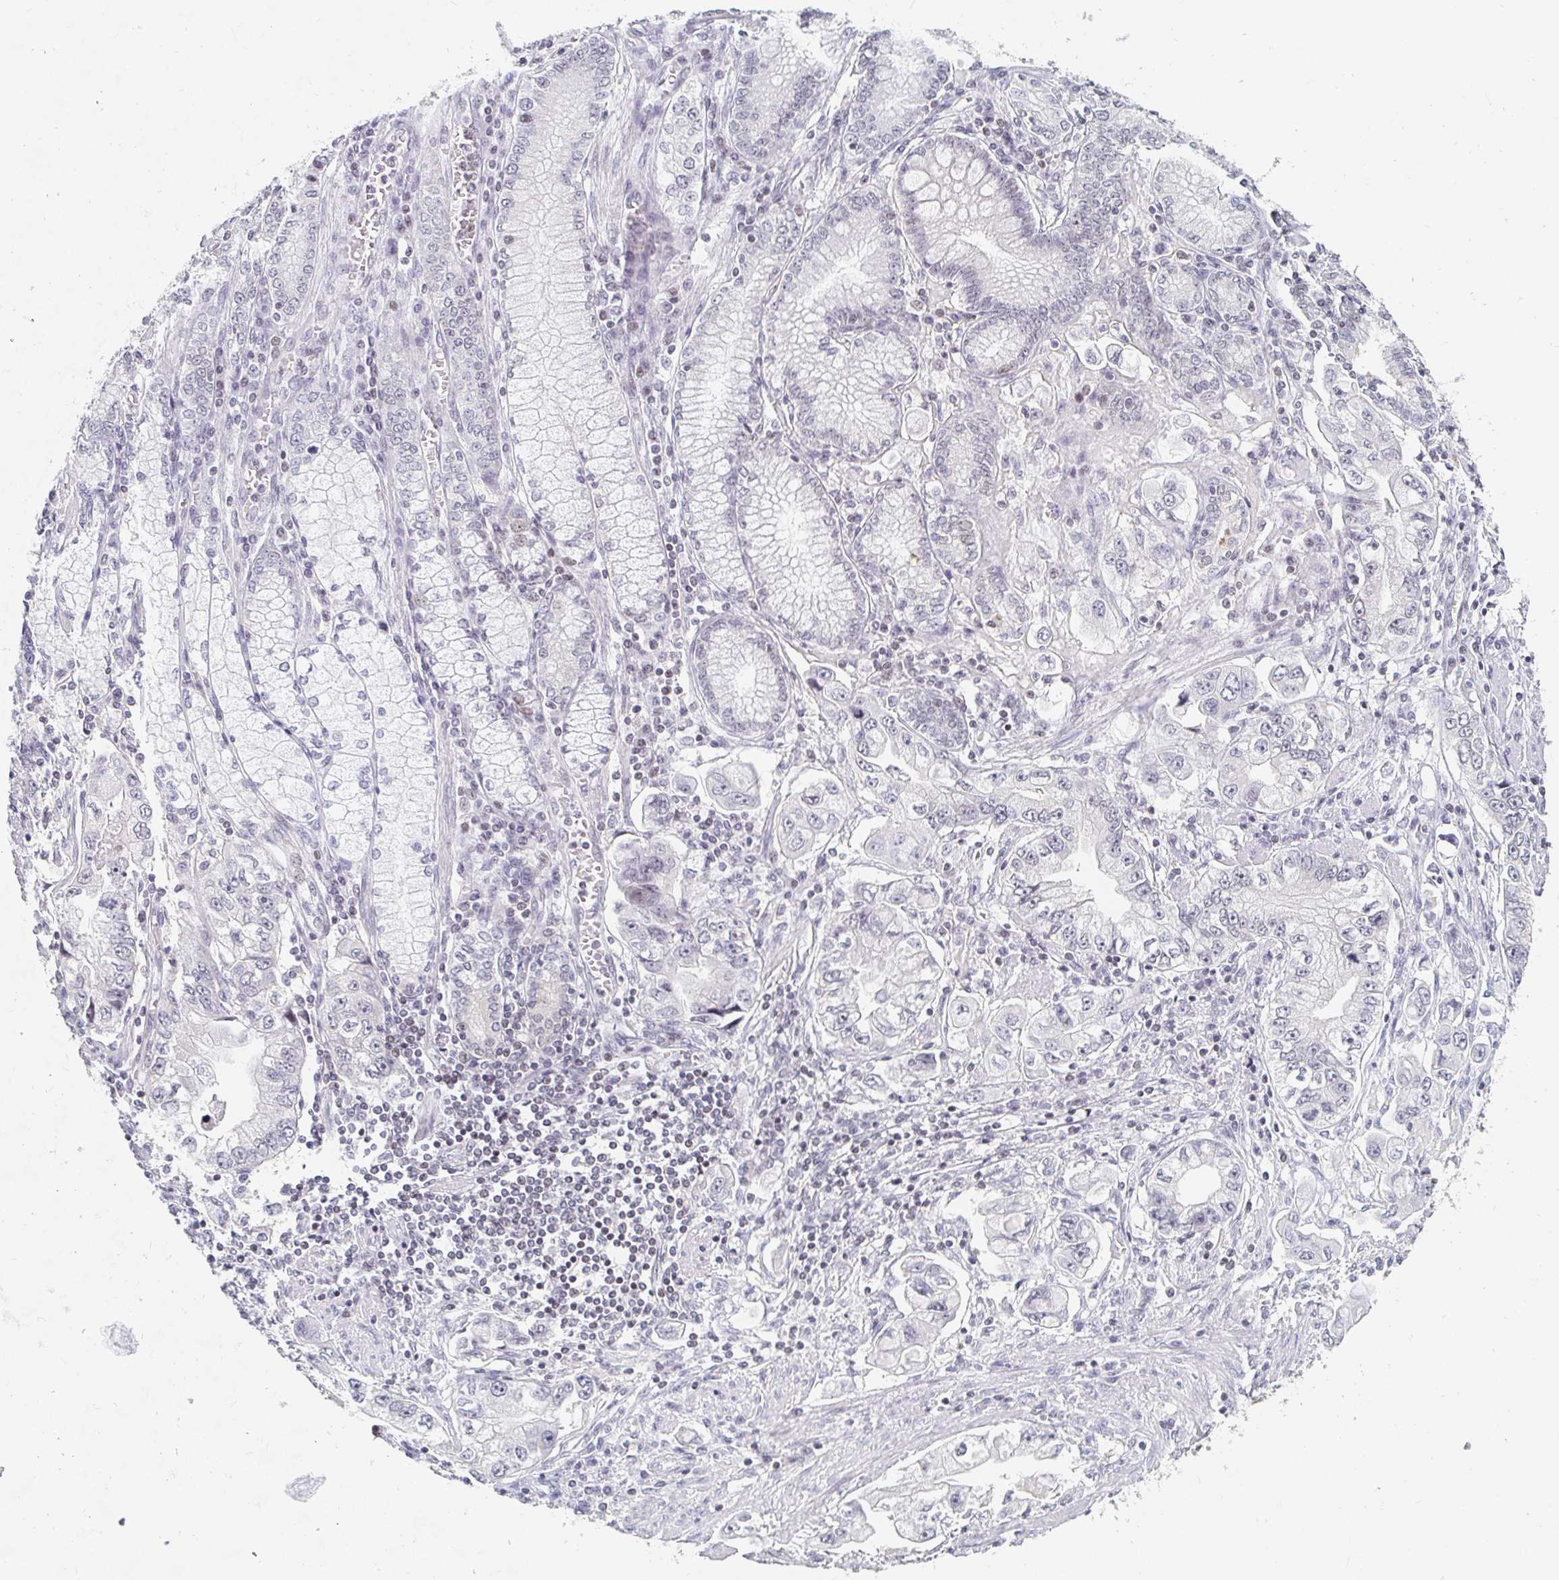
{"staining": {"intensity": "negative", "quantity": "none", "location": "none"}, "tissue": "stomach cancer", "cell_type": "Tumor cells", "image_type": "cancer", "snomed": [{"axis": "morphology", "description": "Adenocarcinoma, NOS"}, {"axis": "topography", "description": "Stomach, lower"}], "caption": "The micrograph shows no staining of tumor cells in adenocarcinoma (stomach).", "gene": "NME9", "patient": {"sex": "female", "age": 93}}